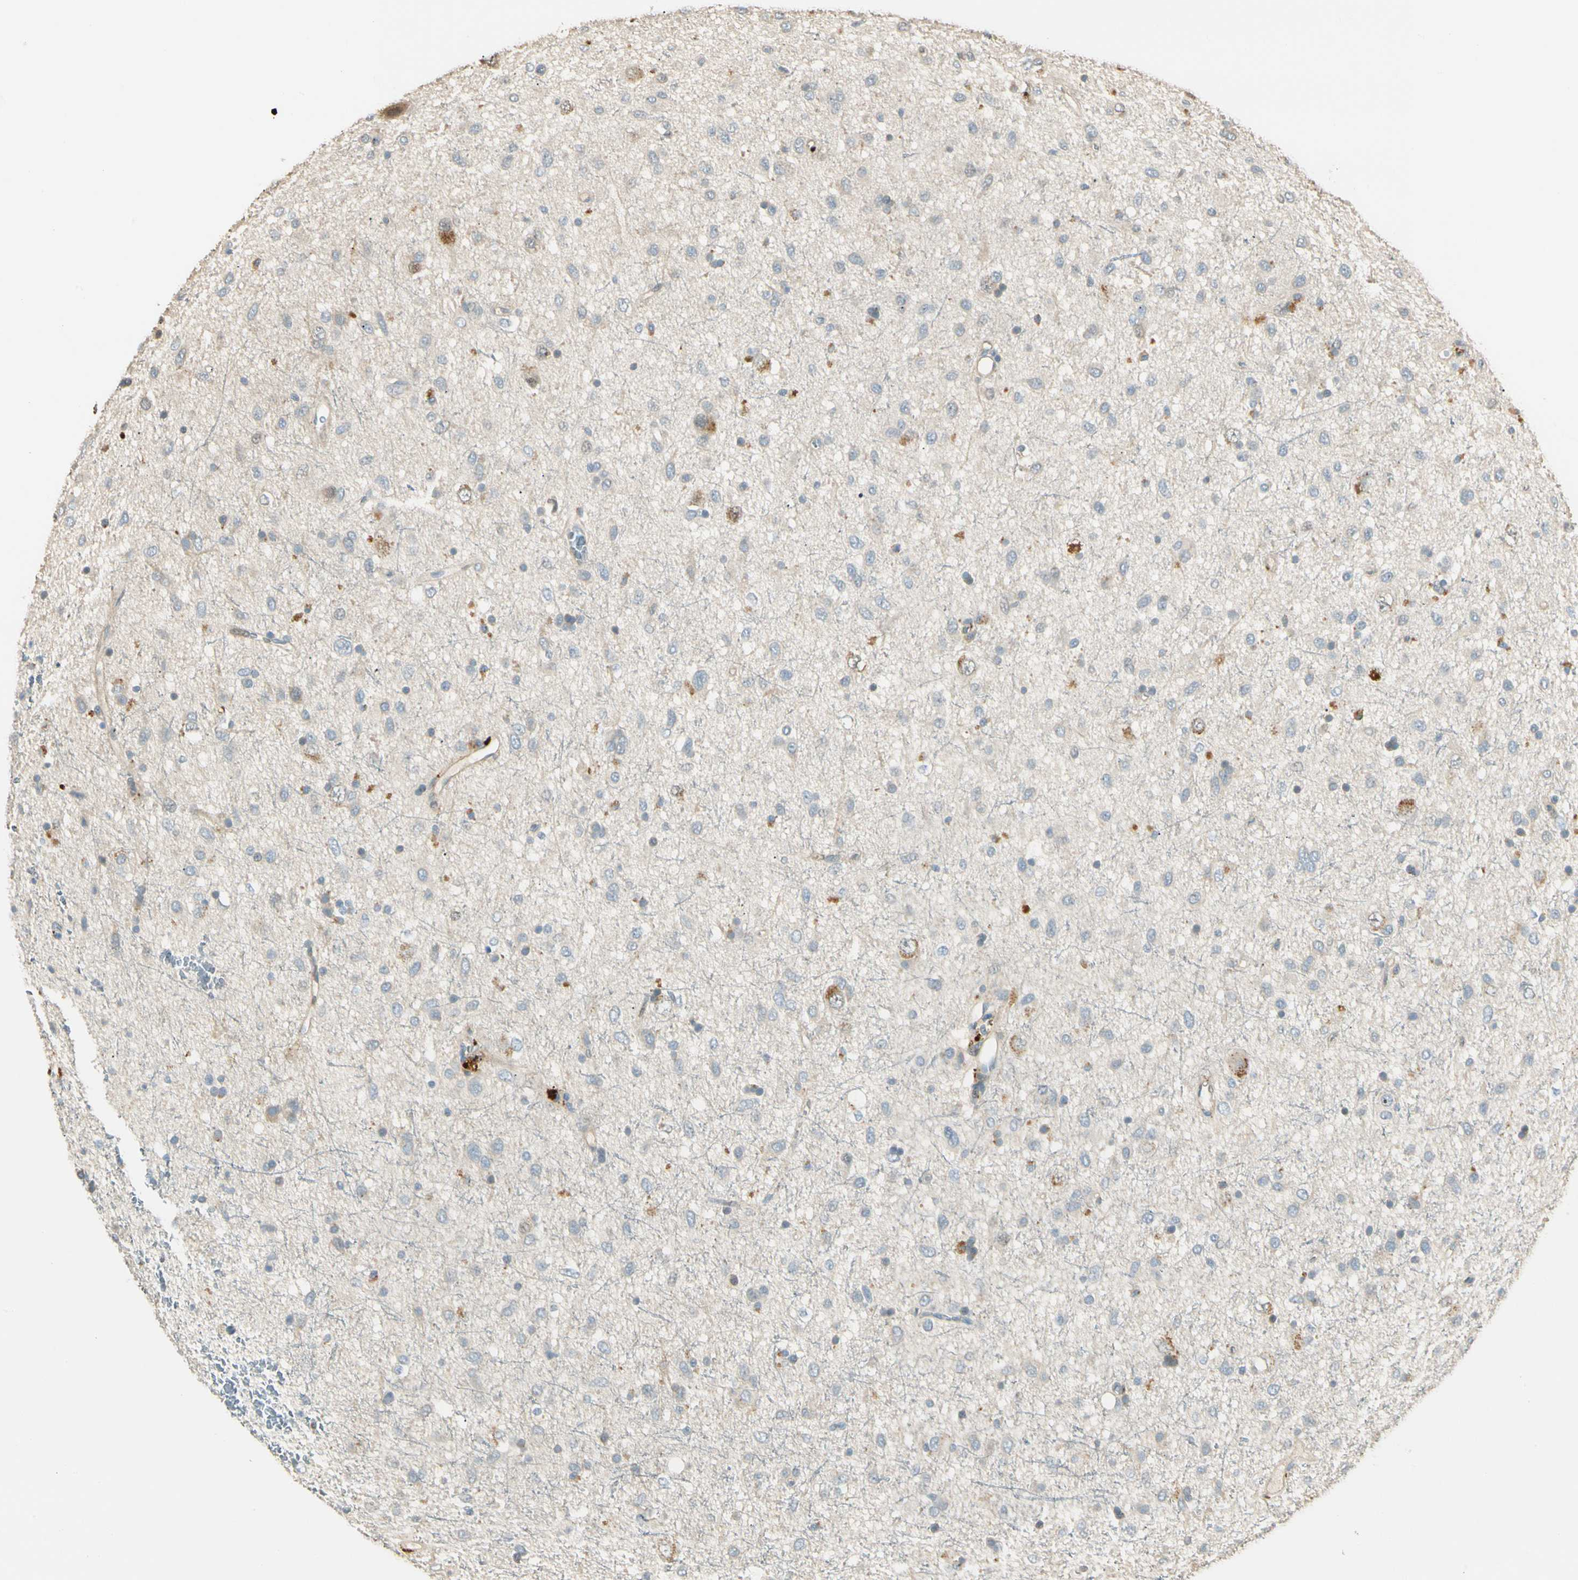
{"staining": {"intensity": "moderate", "quantity": "<25%", "location": "cytoplasmic/membranous,nuclear"}, "tissue": "glioma", "cell_type": "Tumor cells", "image_type": "cancer", "snomed": [{"axis": "morphology", "description": "Glioma, malignant, Low grade"}, {"axis": "topography", "description": "Brain"}], "caption": "Immunohistochemical staining of human malignant glioma (low-grade) shows low levels of moderate cytoplasmic/membranous and nuclear protein positivity in about <25% of tumor cells.", "gene": "P3H2", "patient": {"sex": "male", "age": 77}}